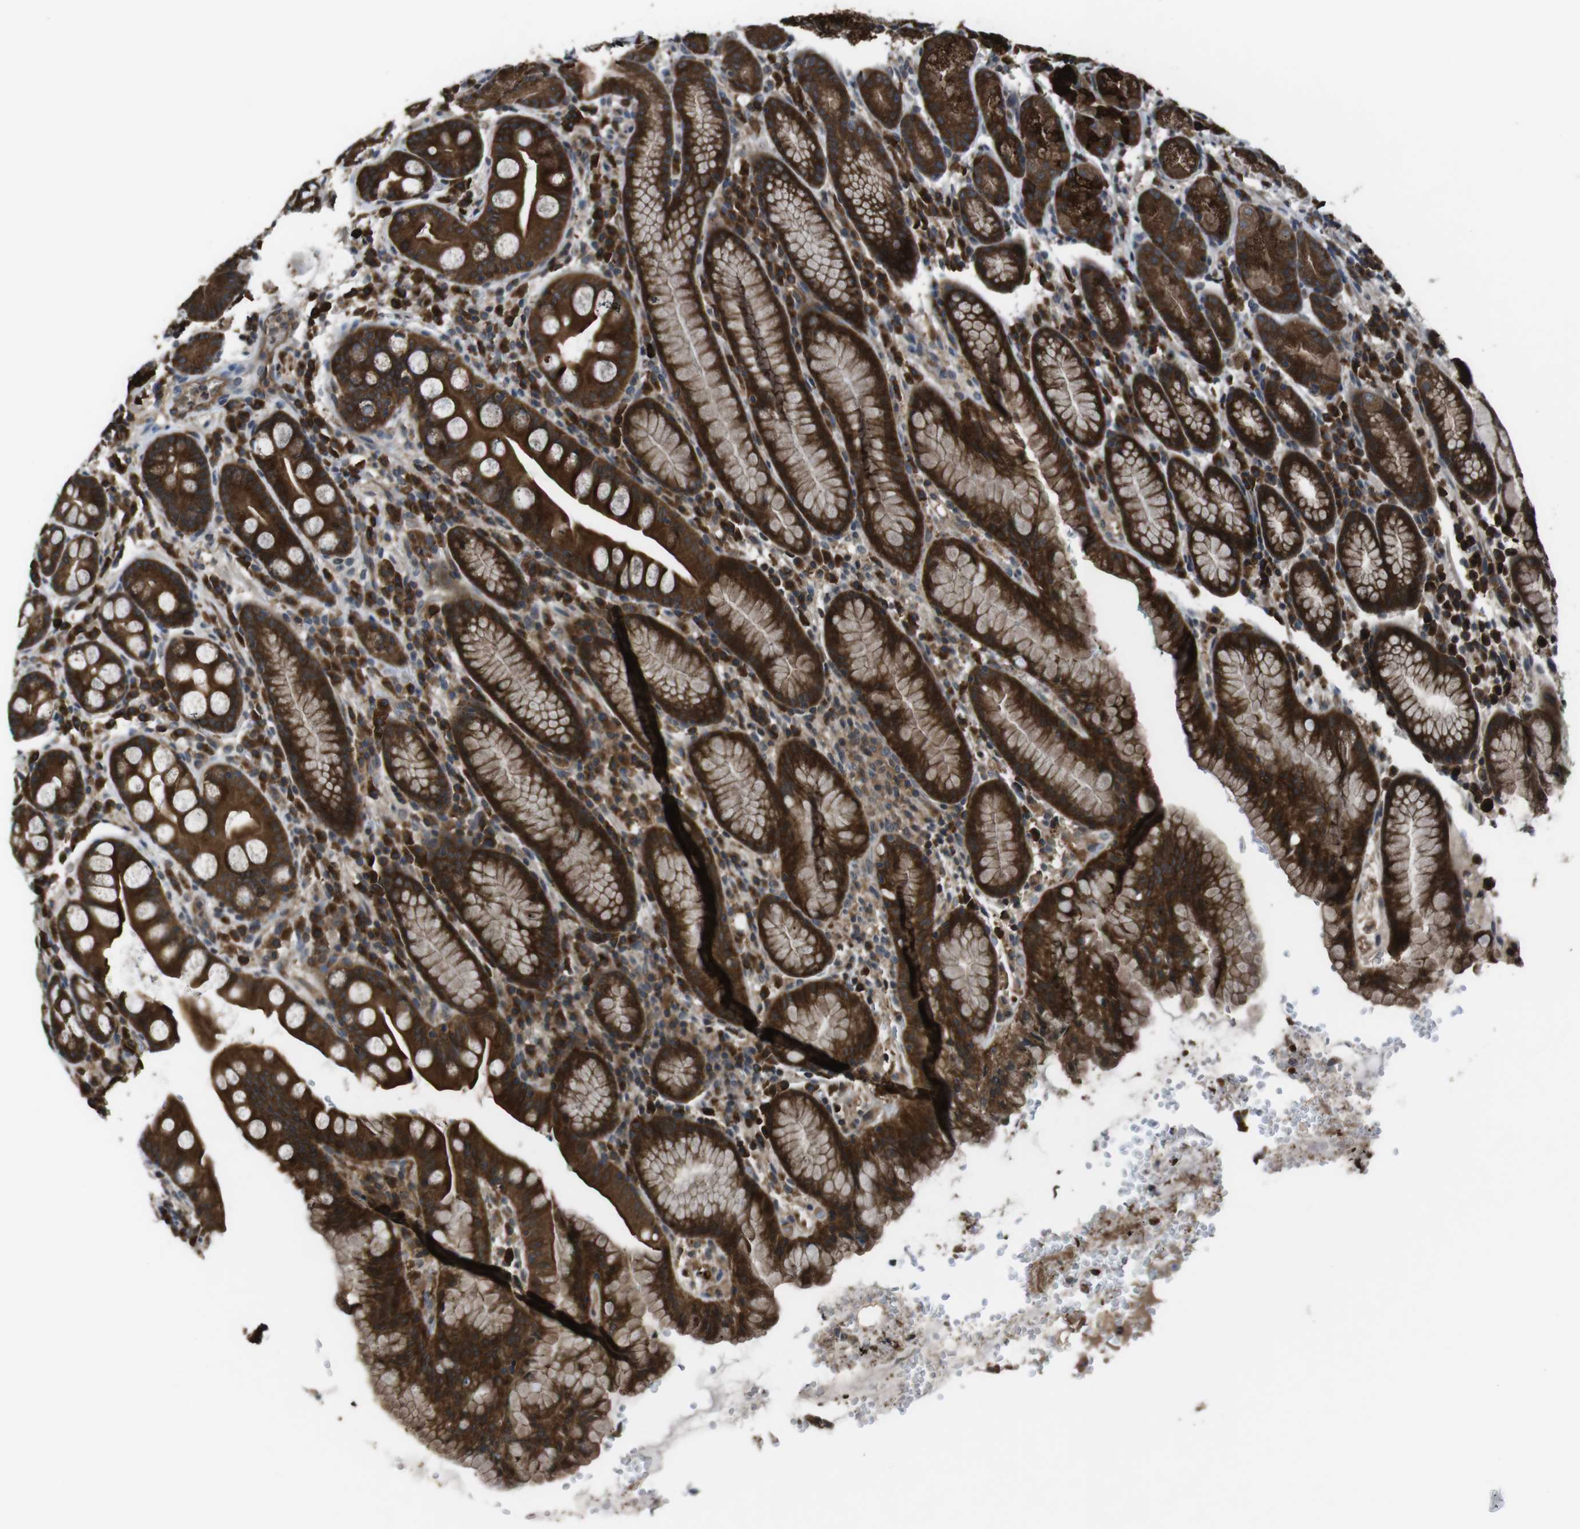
{"staining": {"intensity": "strong", "quantity": ">75%", "location": "cytoplasmic/membranous"}, "tissue": "stomach", "cell_type": "Glandular cells", "image_type": "normal", "snomed": [{"axis": "morphology", "description": "Normal tissue, NOS"}, {"axis": "topography", "description": "Stomach, lower"}], "caption": "Glandular cells reveal high levels of strong cytoplasmic/membranous staining in about >75% of cells in unremarkable human stomach. (brown staining indicates protein expression, while blue staining denotes nuclei).", "gene": "SLC22A23", "patient": {"sex": "male", "age": 52}}